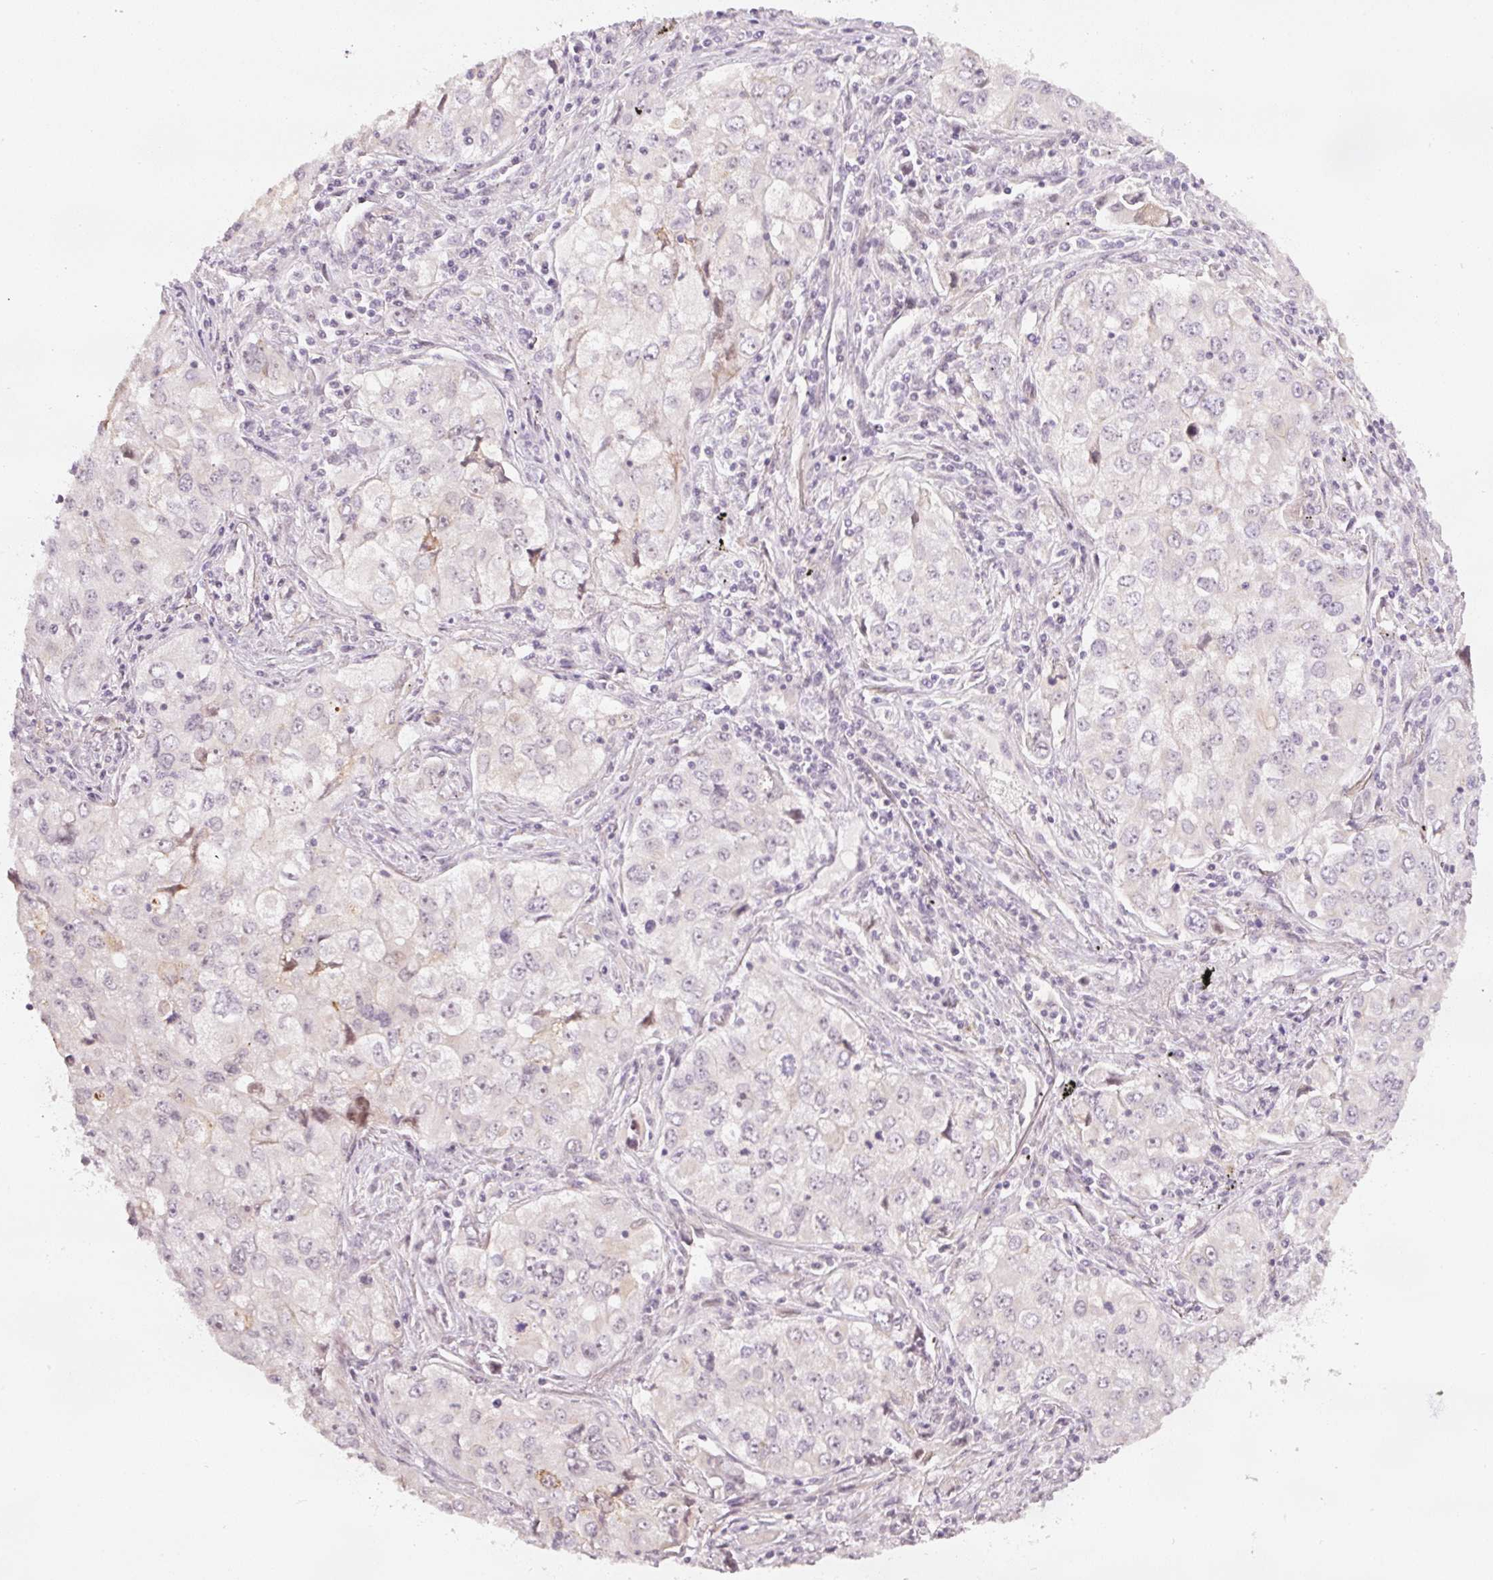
{"staining": {"intensity": "negative", "quantity": "none", "location": "none"}, "tissue": "lung cancer", "cell_type": "Tumor cells", "image_type": "cancer", "snomed": [{"axis": "morphology", "description": "Adenocarcinoma, NOS"}, {"axis": "morphology", "description": "Adenocarcinoma, metastatic, NOS"}, {"axis": "topography", "description": "Lymph node"}, {"axis": "topography", "description": "Lung"}], "caption": "This is an immunohistochemistry histopathology image of lung cancer (adenocarcinoma). There is no expression in tumor cells.", "gene": "MXRA8", "patient": {"sex": "female", "age": 42}}